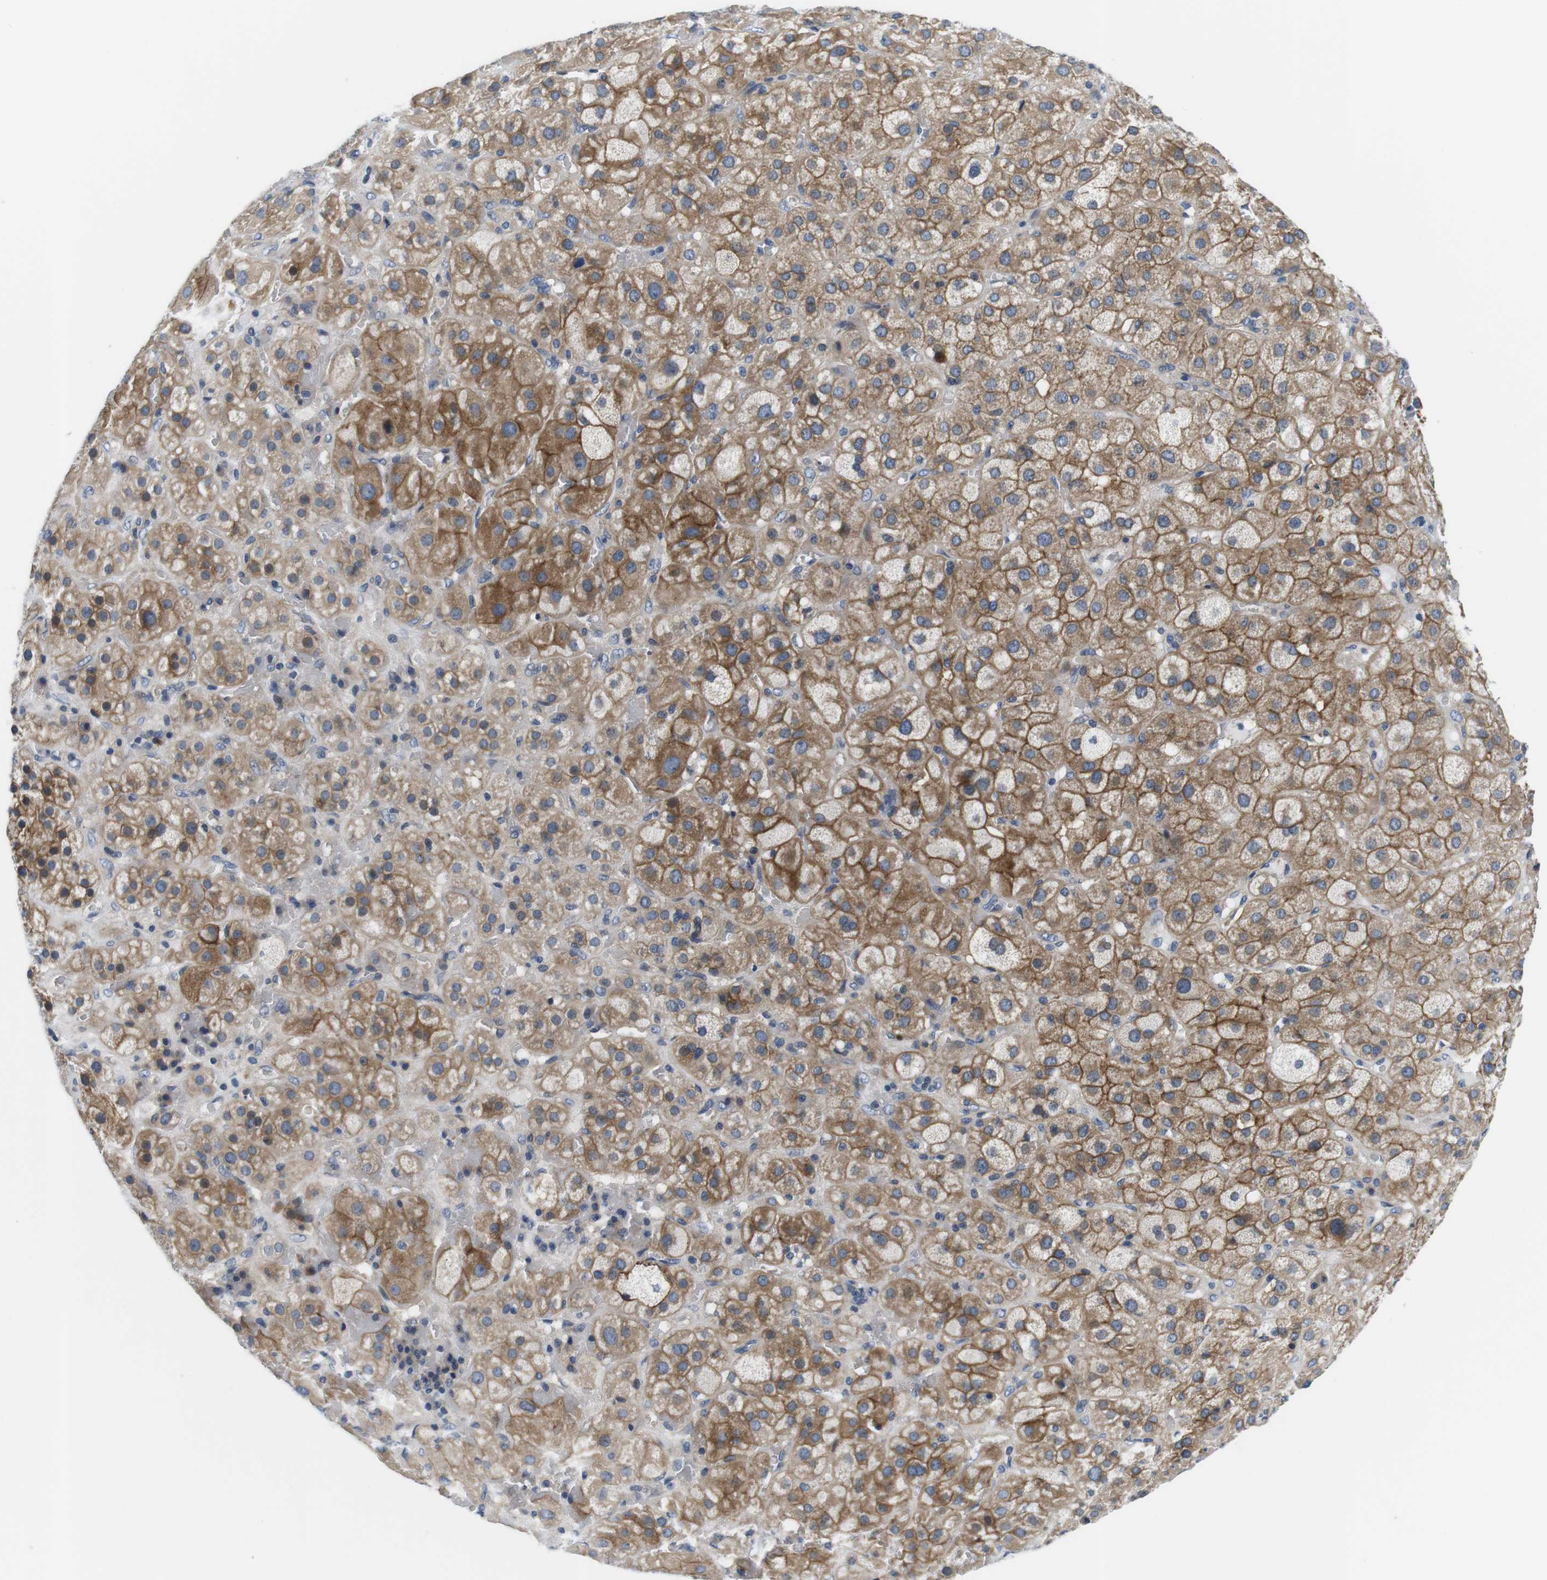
{"staining": {"intensity": "moderate", "quantity": ">75%", "location": "cytoplasmic/membranous"}, "tissue": "adrenal gland", "cell_type": "Glandular cells", "image_type": "normal", "snomed": [{"axis": "morphology", "description": "Normal tissue, NOS"}, {"axis": "topography", "description": "Adrenal gland"}], "caption": "Glandular cells reveal medium levels of moderate cytoplasmic/membranous expression in about >75% of cells in unremarkable adrenal gland.", "gene": "SLC30A1", "patient": {"sex": "female", "age": 47}}